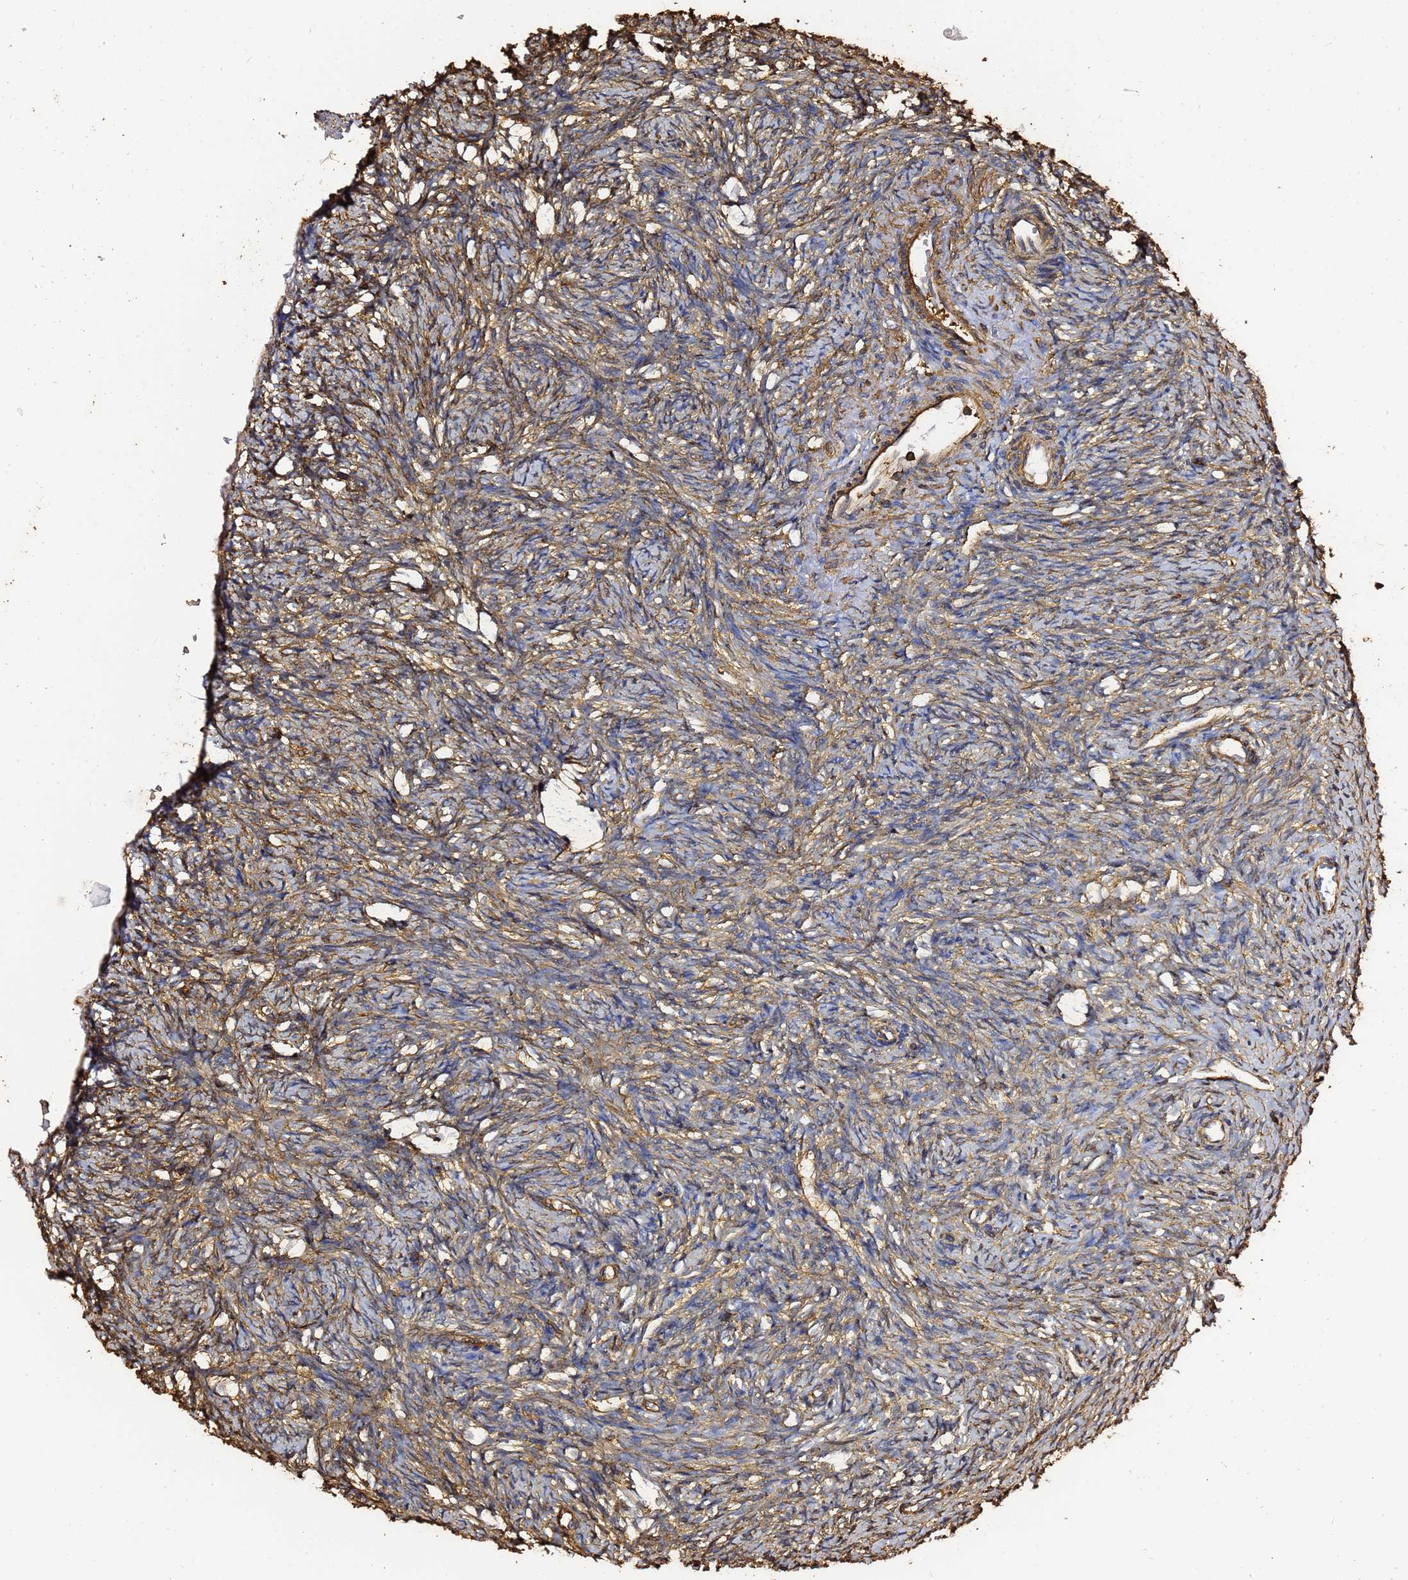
{"staining": {"intensity": "weak", "quantity": ">75%", "location": "cytoplasmic/membranous"}, "tissue": "ovary", "cell_type": "Follicle cells", "image_type": "normal", "snomed": [{"axis": "morphology", "description": "Normal tissue, NOS"}, {"axis": "topography", "description": "Ovary"}], "caption": "Ovary stained with DAB immunohistochemistry demonstrates low levels of weak cytoplasmic/membranous staining in about >75% of follicle cells. (brown staining indicates protein expression, while blue staining denotes nuclei).", "gene": "ACTA1", "patient": {"sex": "female", "age": 51}}